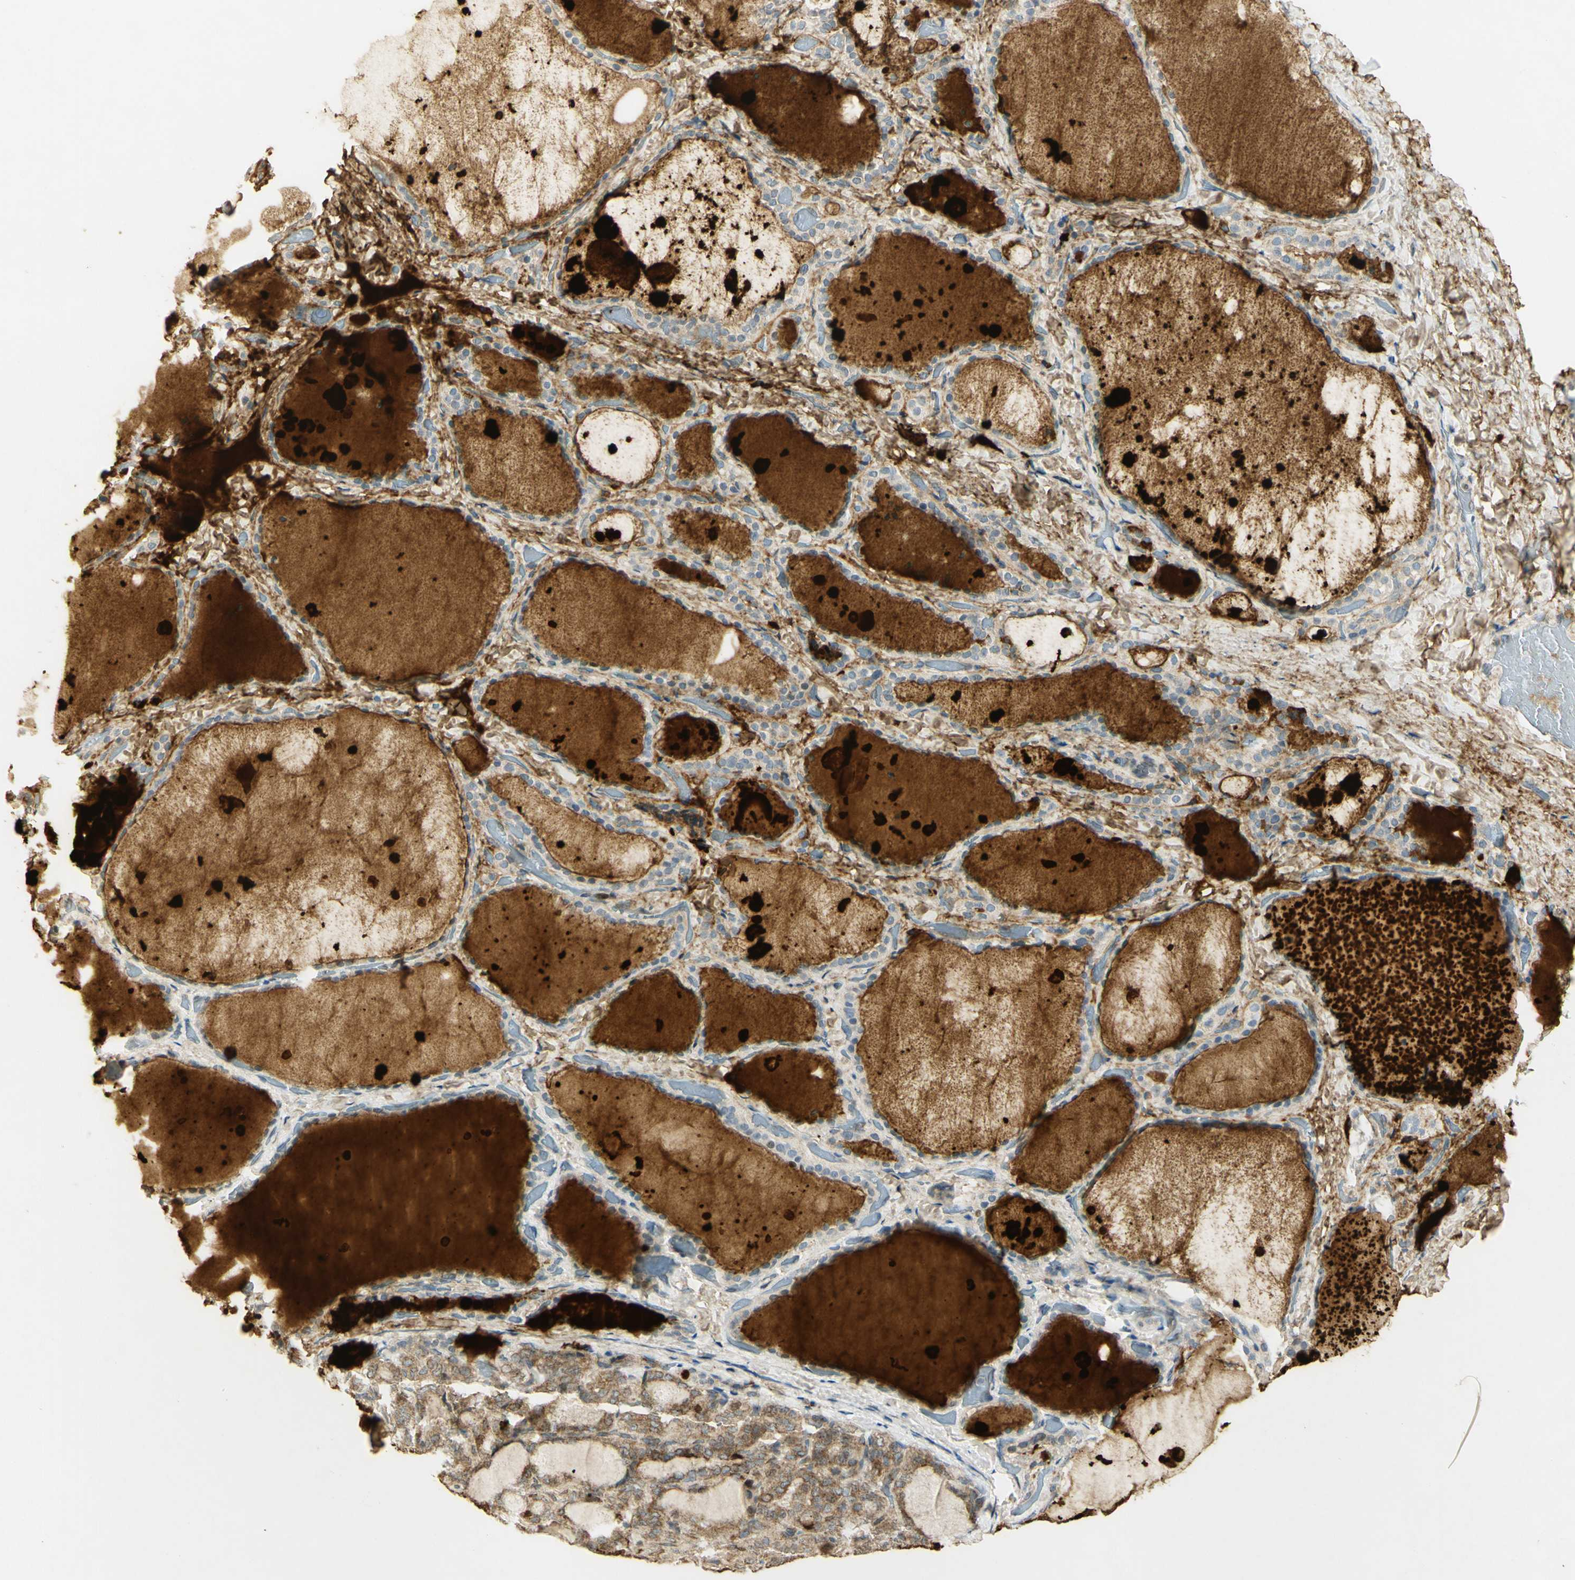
{"staining": {"intensity": "strong", "quantity": "<25%", "location": "cytoplasmic/membranous,nuclear"}, "tissue": "thyroid gland", "cell_type": "Glandular cells", "image_type": "normal", "snomed": [{"axis": "morphology", "description": "Normal tissue, NOS"}, {"axis": "topography", "description": "Thyroid gland"}], "caption": "Protein staining by immunohistochemistry exhibits strong cytoplasmic/membranous,nuclear staining in approximately <25% of glandular cells in unremarkable thyroid gland.", "gene": "E2F1", "patient": {"sex": "female", "age": 44}}